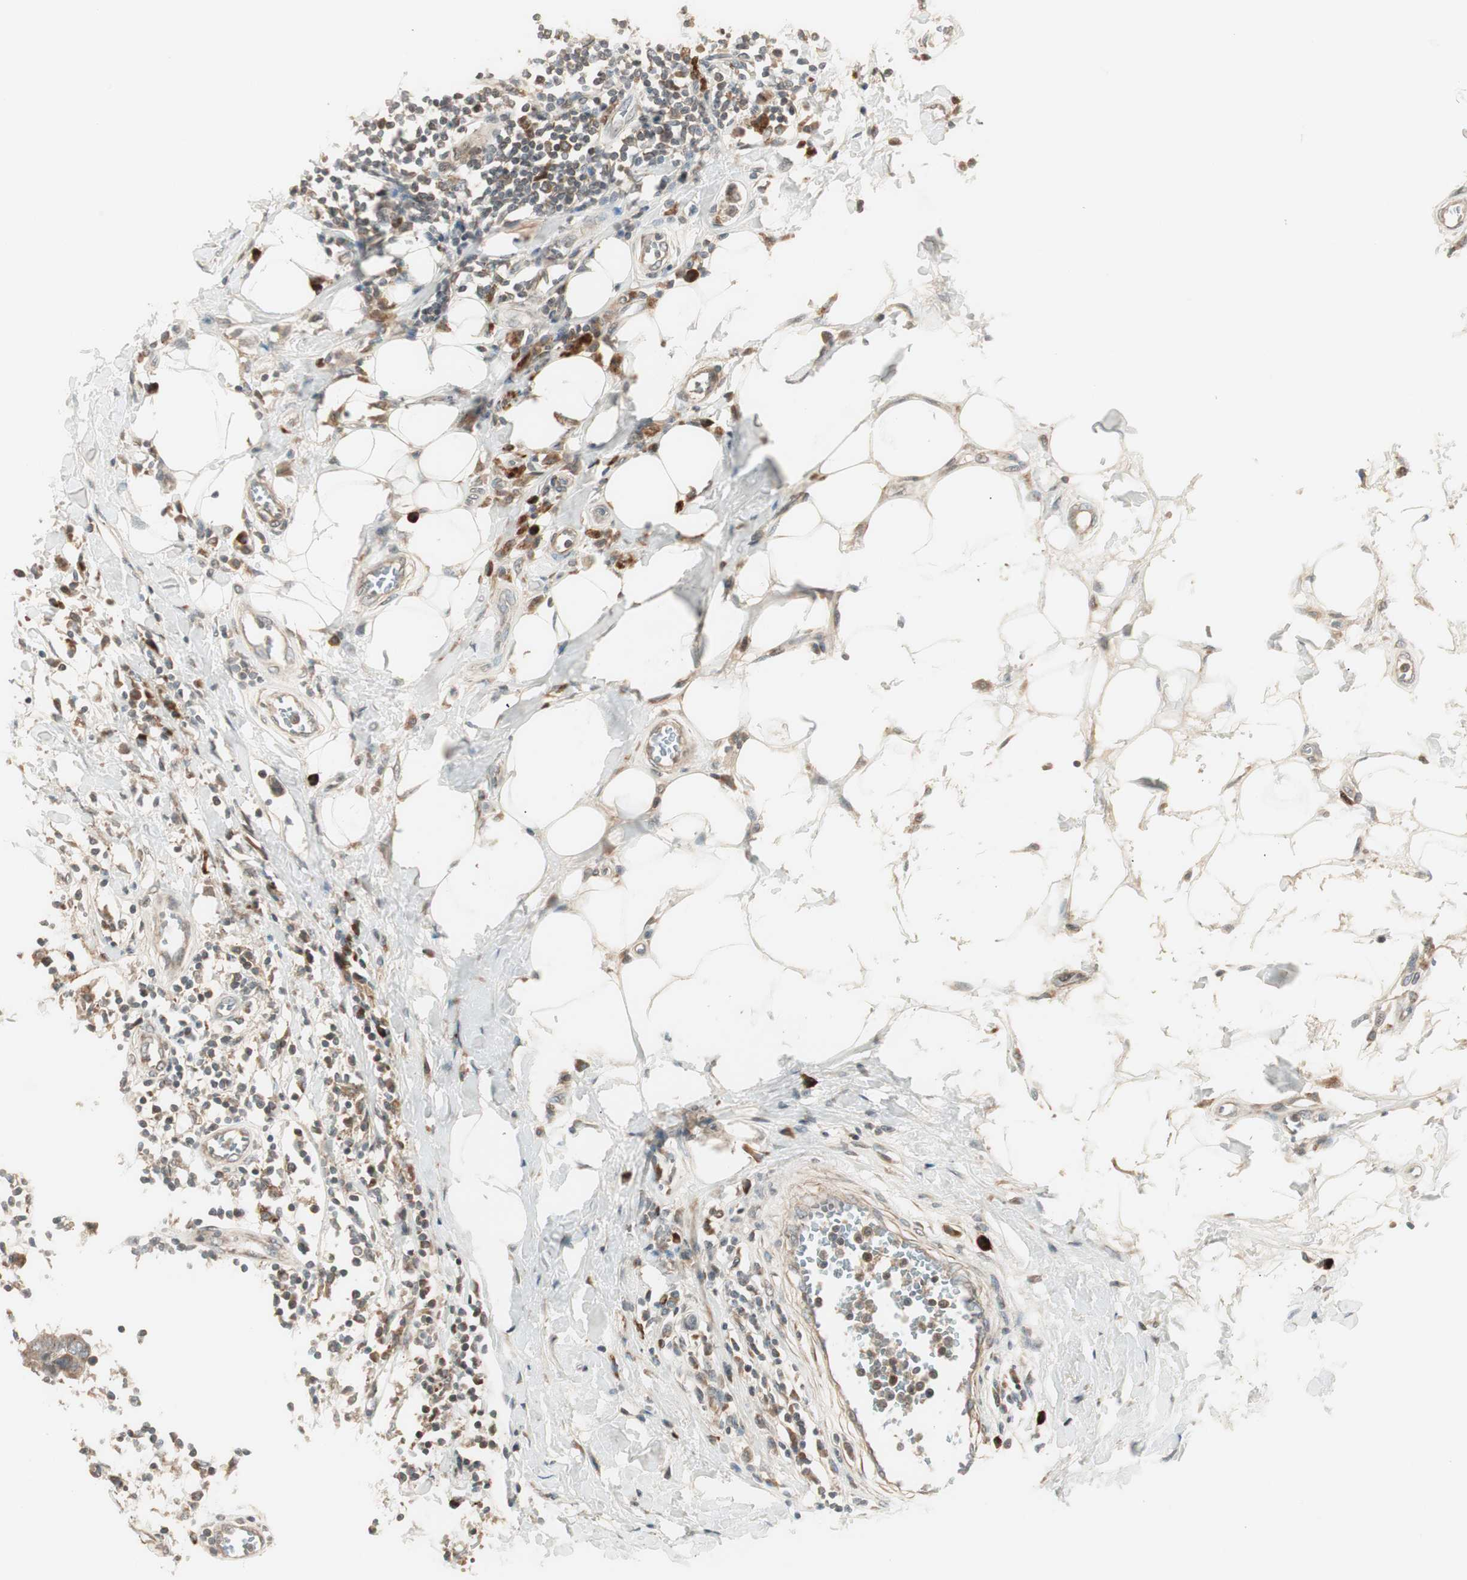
{"staining": {"intensity": "negative", "quantity": "none", "location": "none"}, "tissue": "breast cancer", "cell_type": "Tumor cells", "image_type": "cancer", "snomed": [{"axis": "morphology", "description": "Duct carcinoma"}, {"axis": "topography", "description": "Breast"}], "caption": "Tumor cells show no significant positivity in infiltrating ductal carcinoma (breast).", "gene": "SFRP1", "patient": {"sex": "female", "age": 27}}